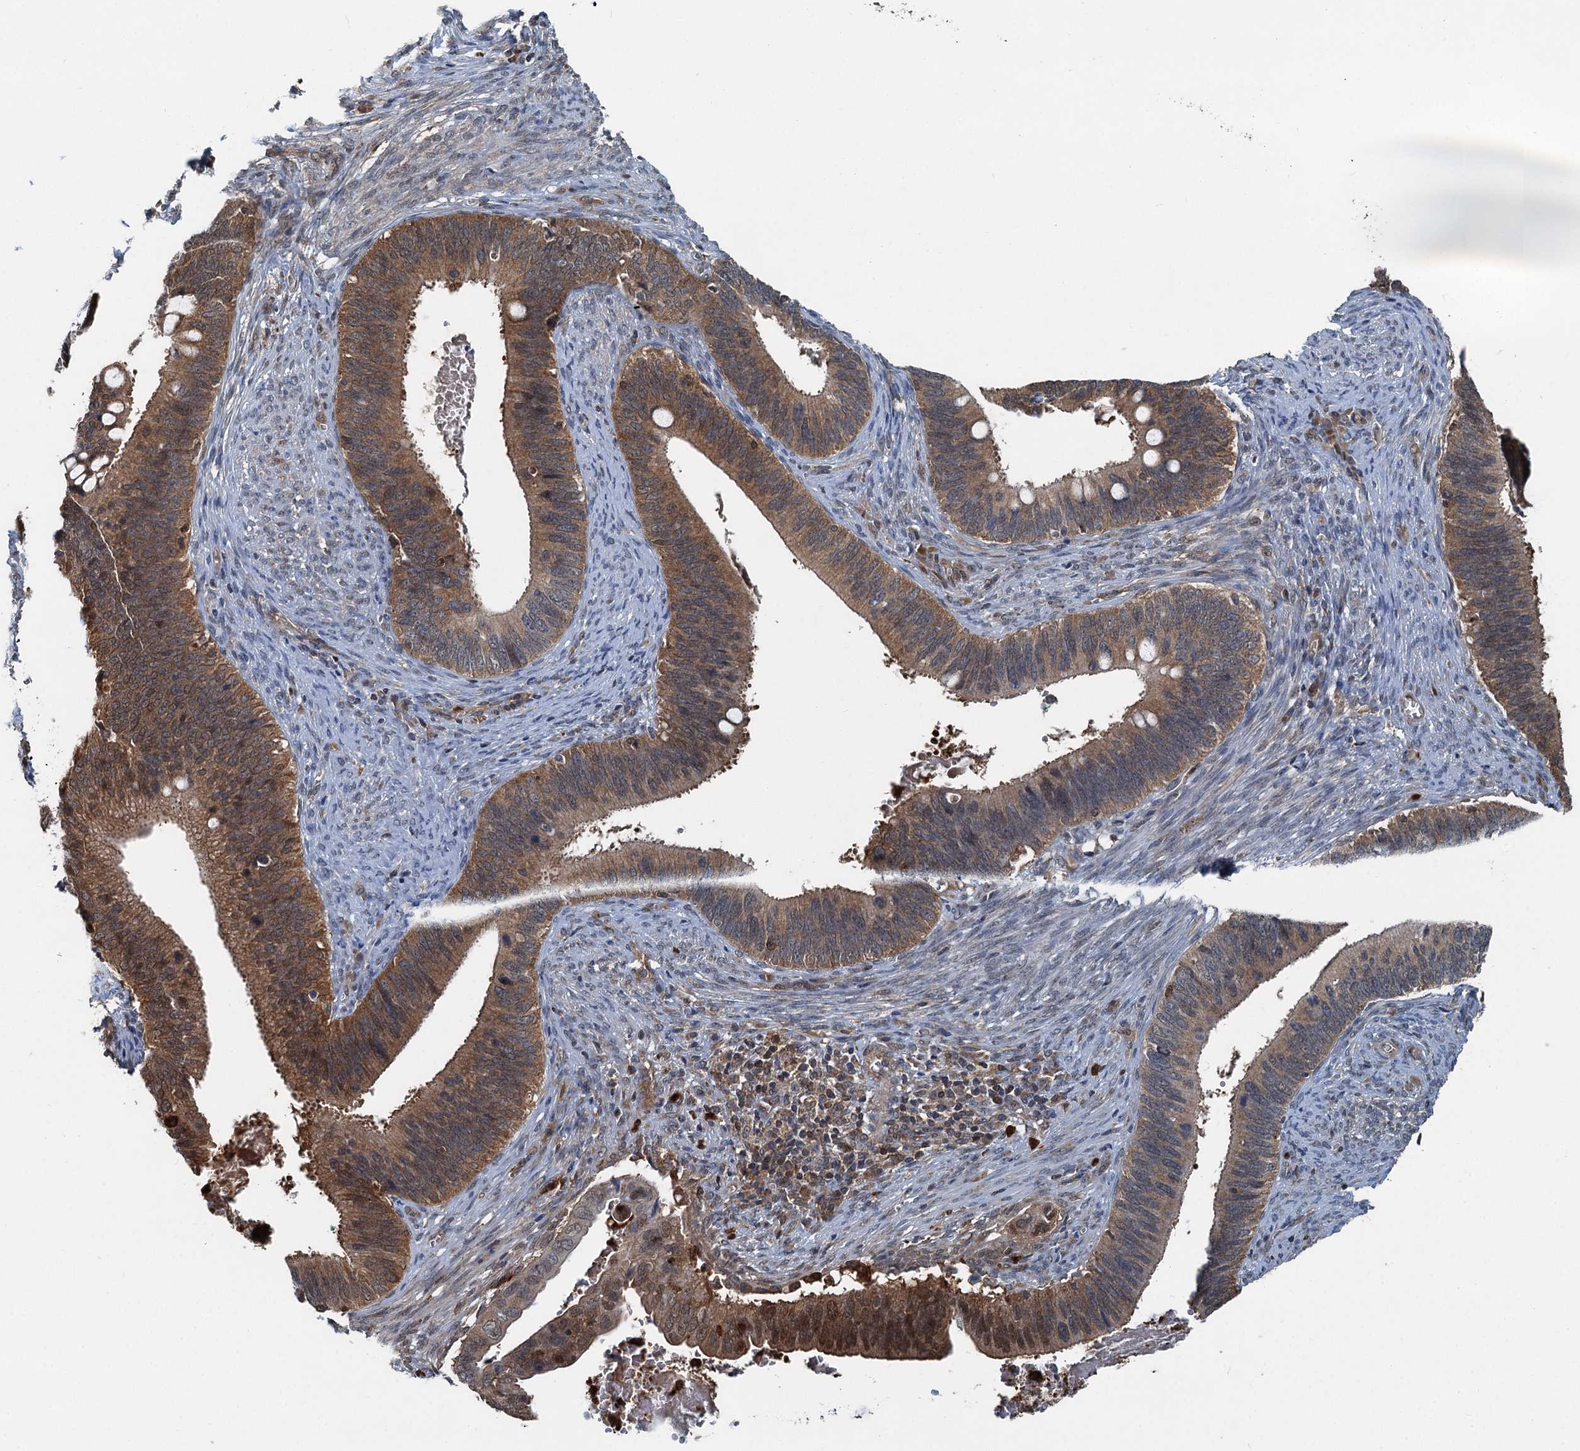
{"staining": {"intensity": "moderate", "quantity": ">75%", "location": "cytoplasmic/membranous,nuclear"}, "tissue": "cervical cancer", "cell_type": "Tumor cells", "image_type": "cancer", "snomed": [{"axis": "morphology", "description": "Adenocarcinoma, NOS"}, {"axis": "topography", "description": "Cervix"}], "caption": "This micrograph shows immunohistochemistry (IHC) staining of adenocarcinoma (cervical), with medium moderate cytoplasmic/membranous and nuclear positivity in approximately >75% of tumor cells.", "gene": "GPI", "patient": {"sex": "female", "age": 42}}